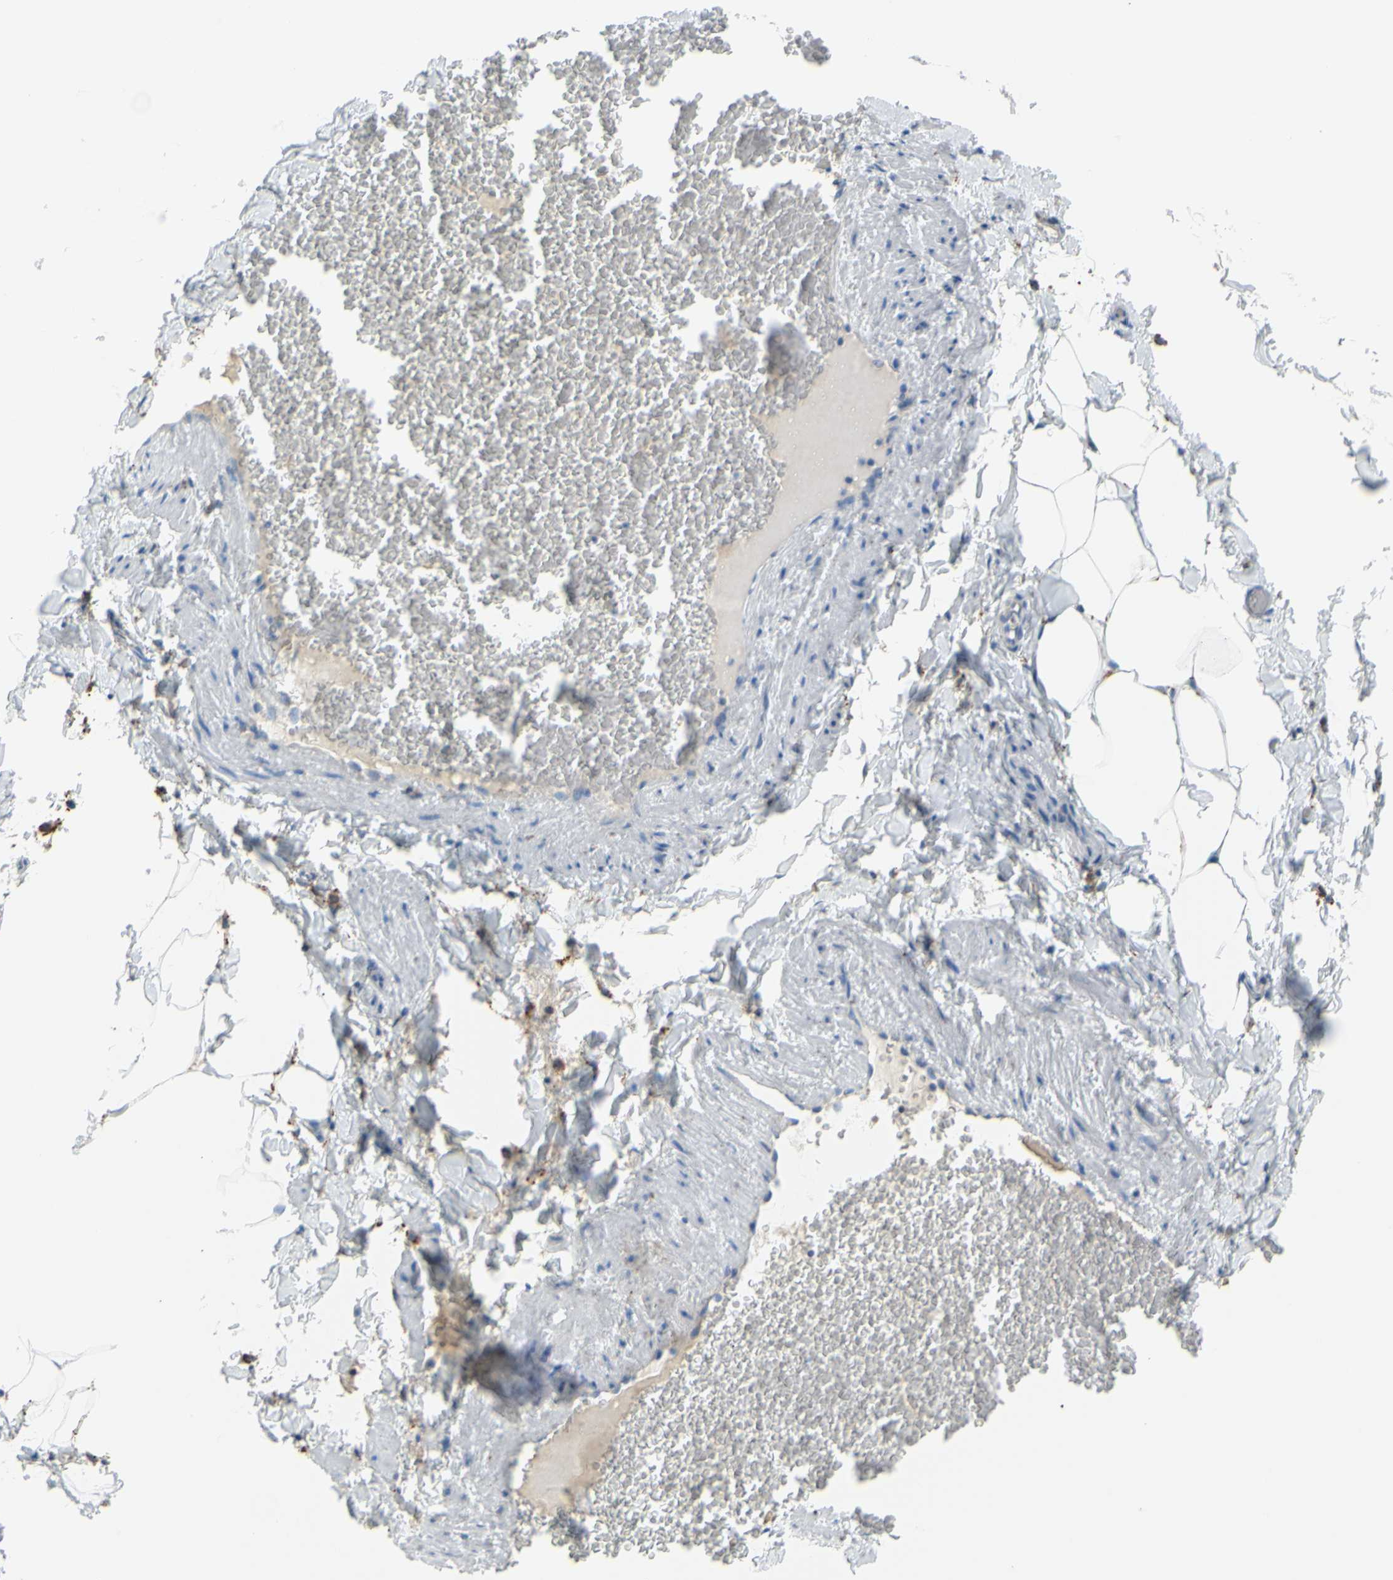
{"staining": {"intensity": "strong", "quantity": "25%-75%", "location": "cytoplasmic/membranous"}, "tissue": "adipose tissue", "cell_type": "Adipocytes", "image_type": "normal", "snomed": [{"axis": "morphology", "description": "Normal tissue, NOS"}, {"axis": "topography", "description": "Vascular tissue"}], "caption": "Immunohistochemistry (IHC) photomicrograph of benign adipose tissue stained for a protein (brown), which displays high levels of strong cytoplasmic/membranous expression in about 25%-75% of adipocytes.", "gene": "CTSD", "patient": {"sex": "male", "age": 41}}